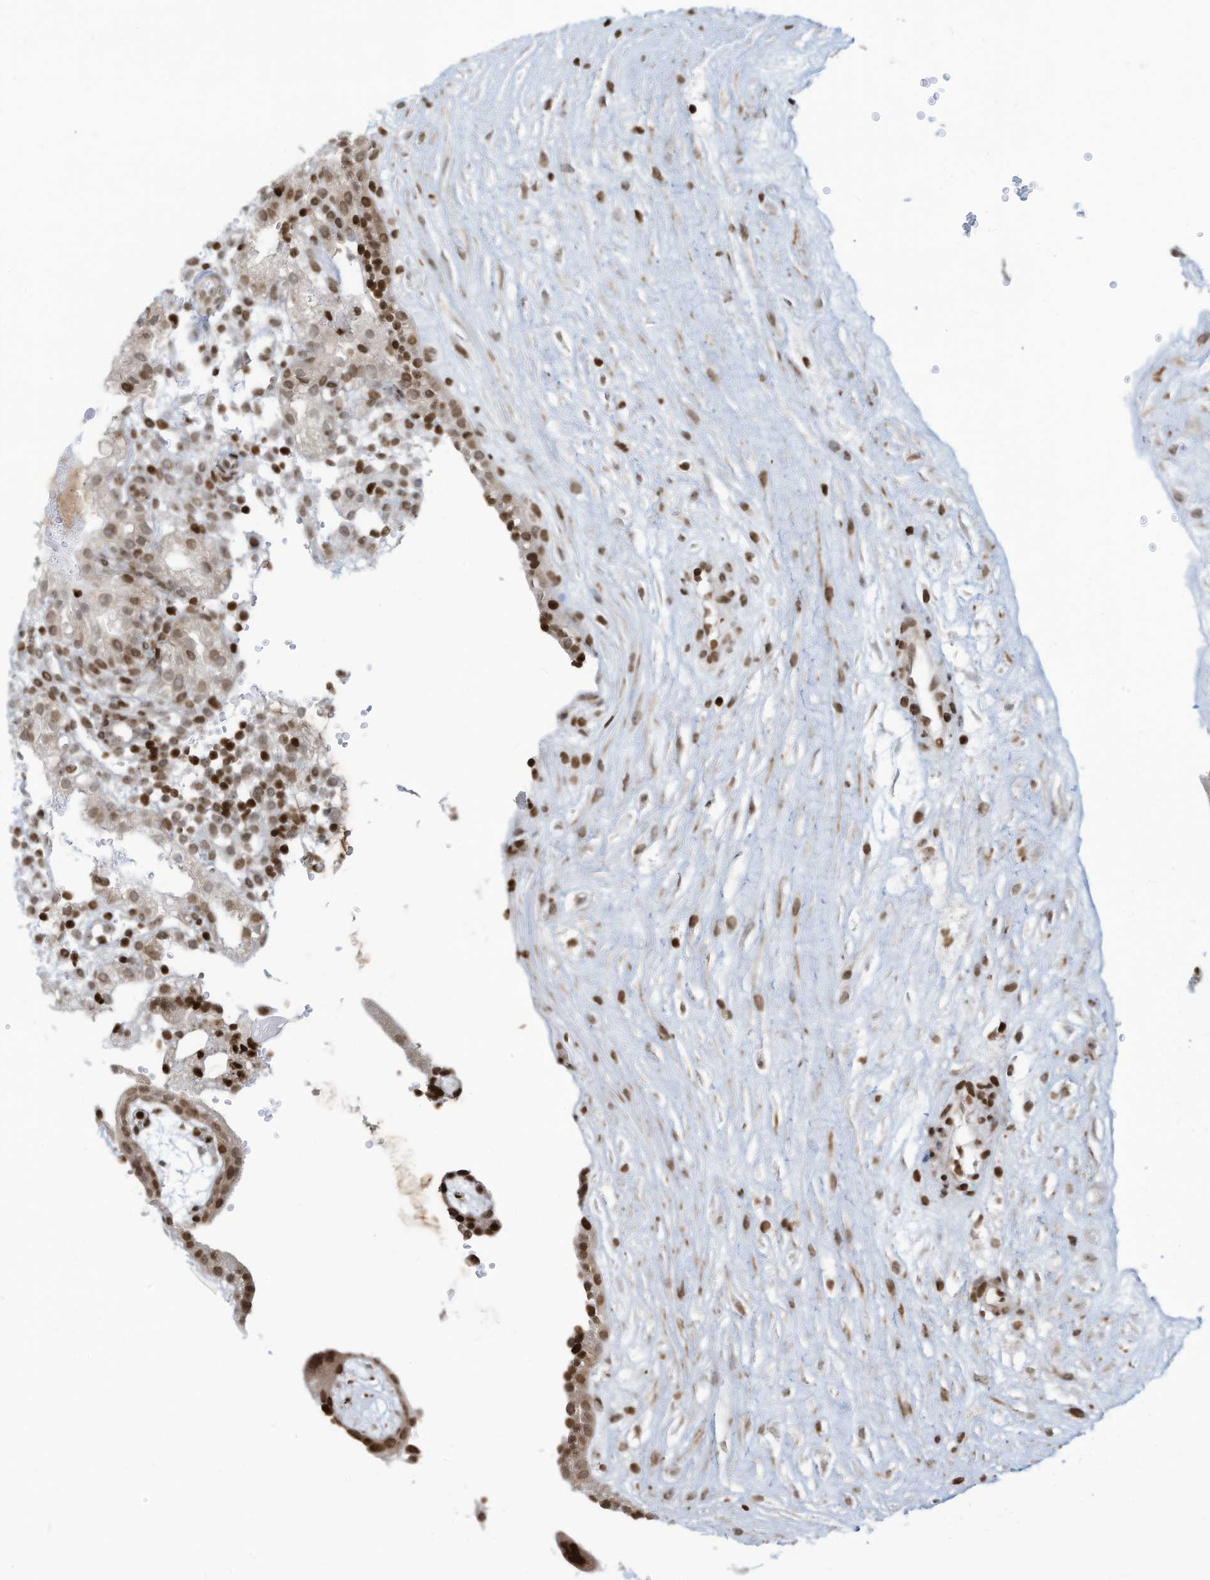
{"staining": {"intensity": "moderate", "quantity": "25%-75%", "location": "nuclear"}, "tissue": "placenta", "cell_type": "Decidual cells", "image_type": "normal", "snomed": [{"axis": "morphology", "description": "Normal tissue, NOS"}, {"axis": "topography", "description": "Placenta"}], "caption": "Protein expression analysis of unremarkable placenta displays moderate nuclear expression in approximately 25%-75% of decidual cells.", "gene": "ADI1", "patient": {"sex": "female", "age": 18}}